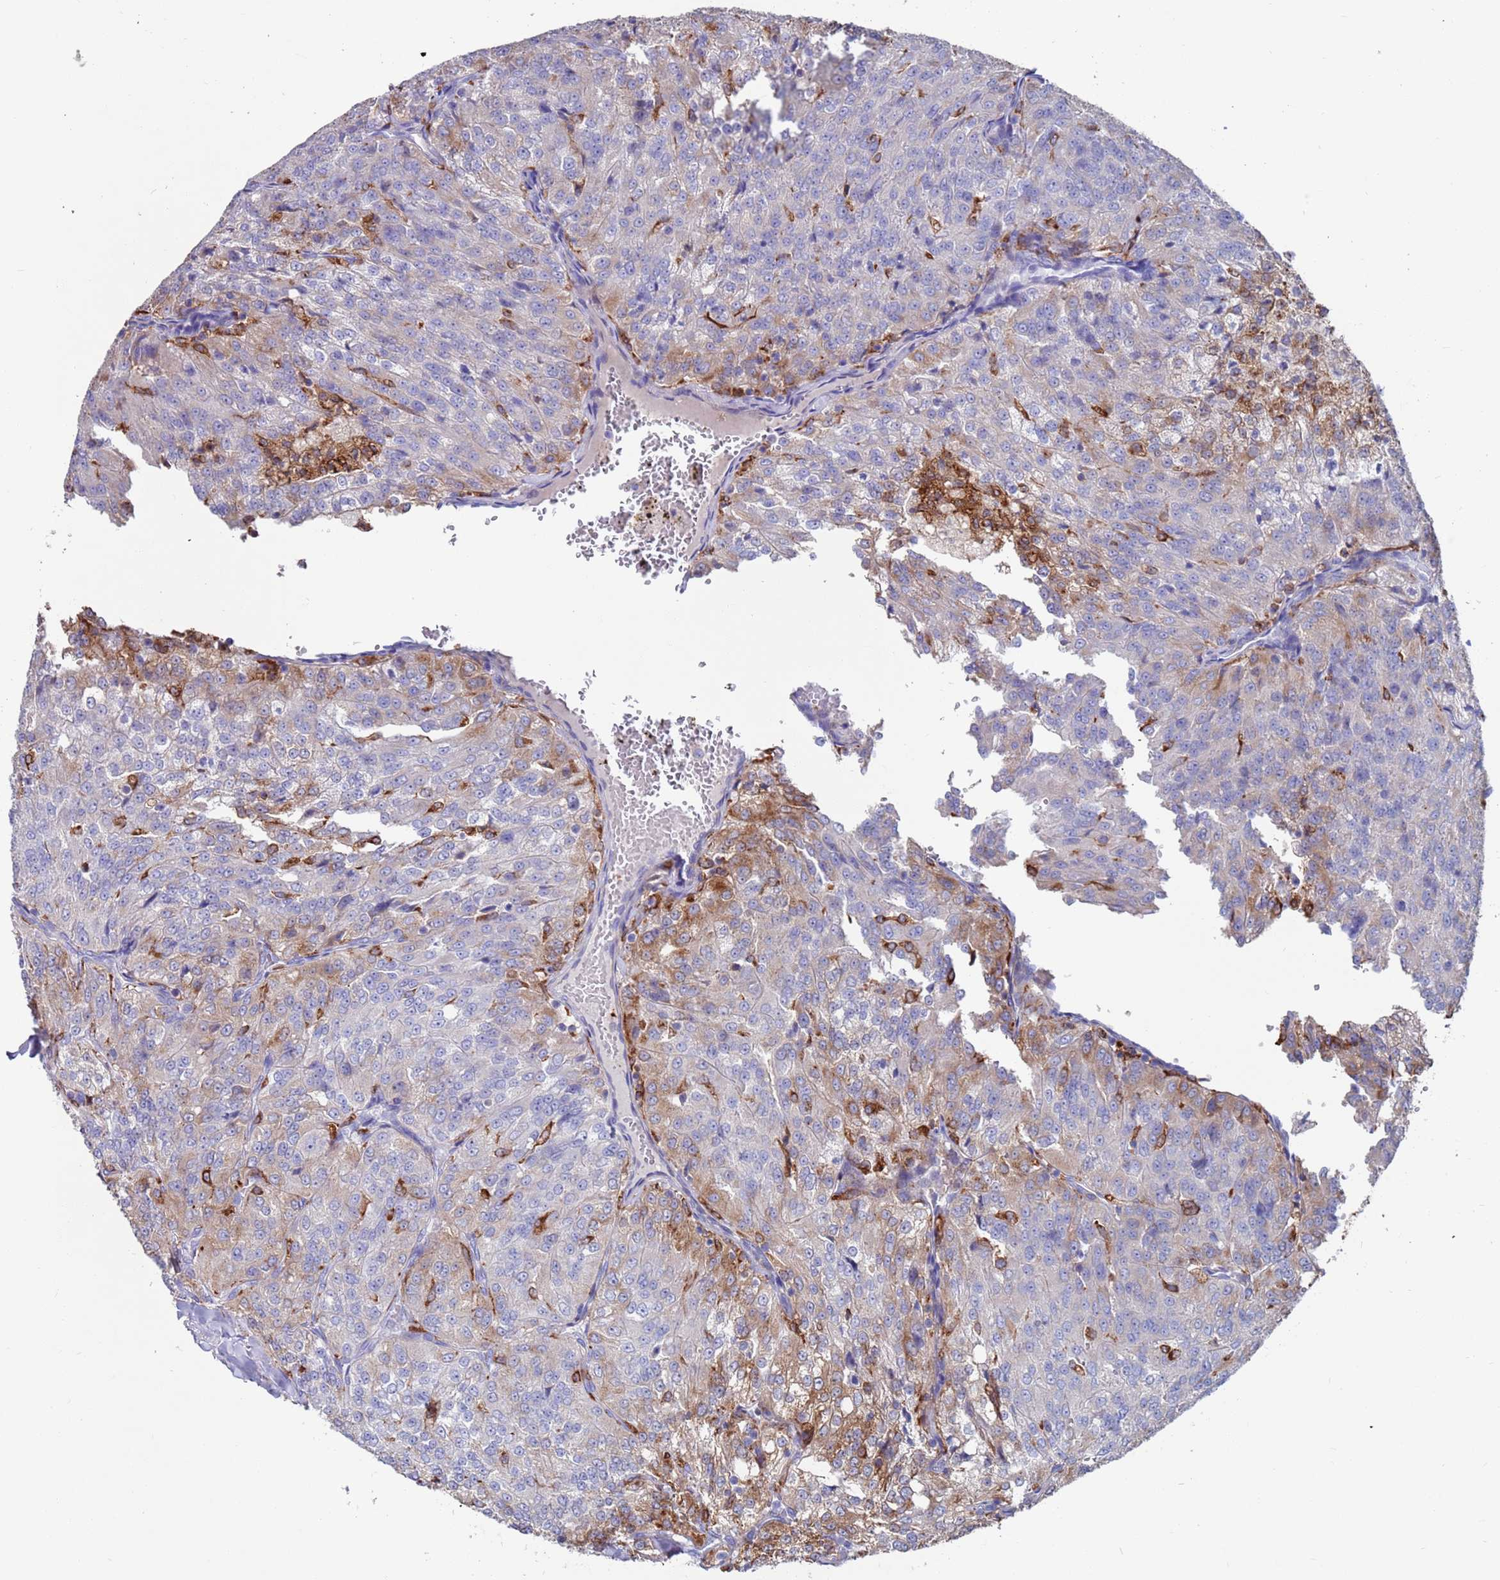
{"staining": {"intensity": "moderate", "quantity": "<25%", "location": "cytoplasmic/membranous"}, "tissue": "renal cancer", "cell_type": "Tumor cells", "image_type": "cancer", "snomed": [{"axis": "morphology", "description": "Adenocarcinoma, NOS"}, {"axis": "topography", "description": "Kidney"}], "caption": "Immunohistochemistry histopathology image of adenocarcinoma (renal) stained for a protein (brown), which demonstrates low levels of moderate cytoplasmic/membranous staining in about <25% of tumor cells.", "gene": "GREB1L", "patient": {"sex": "female", "age": 63}}